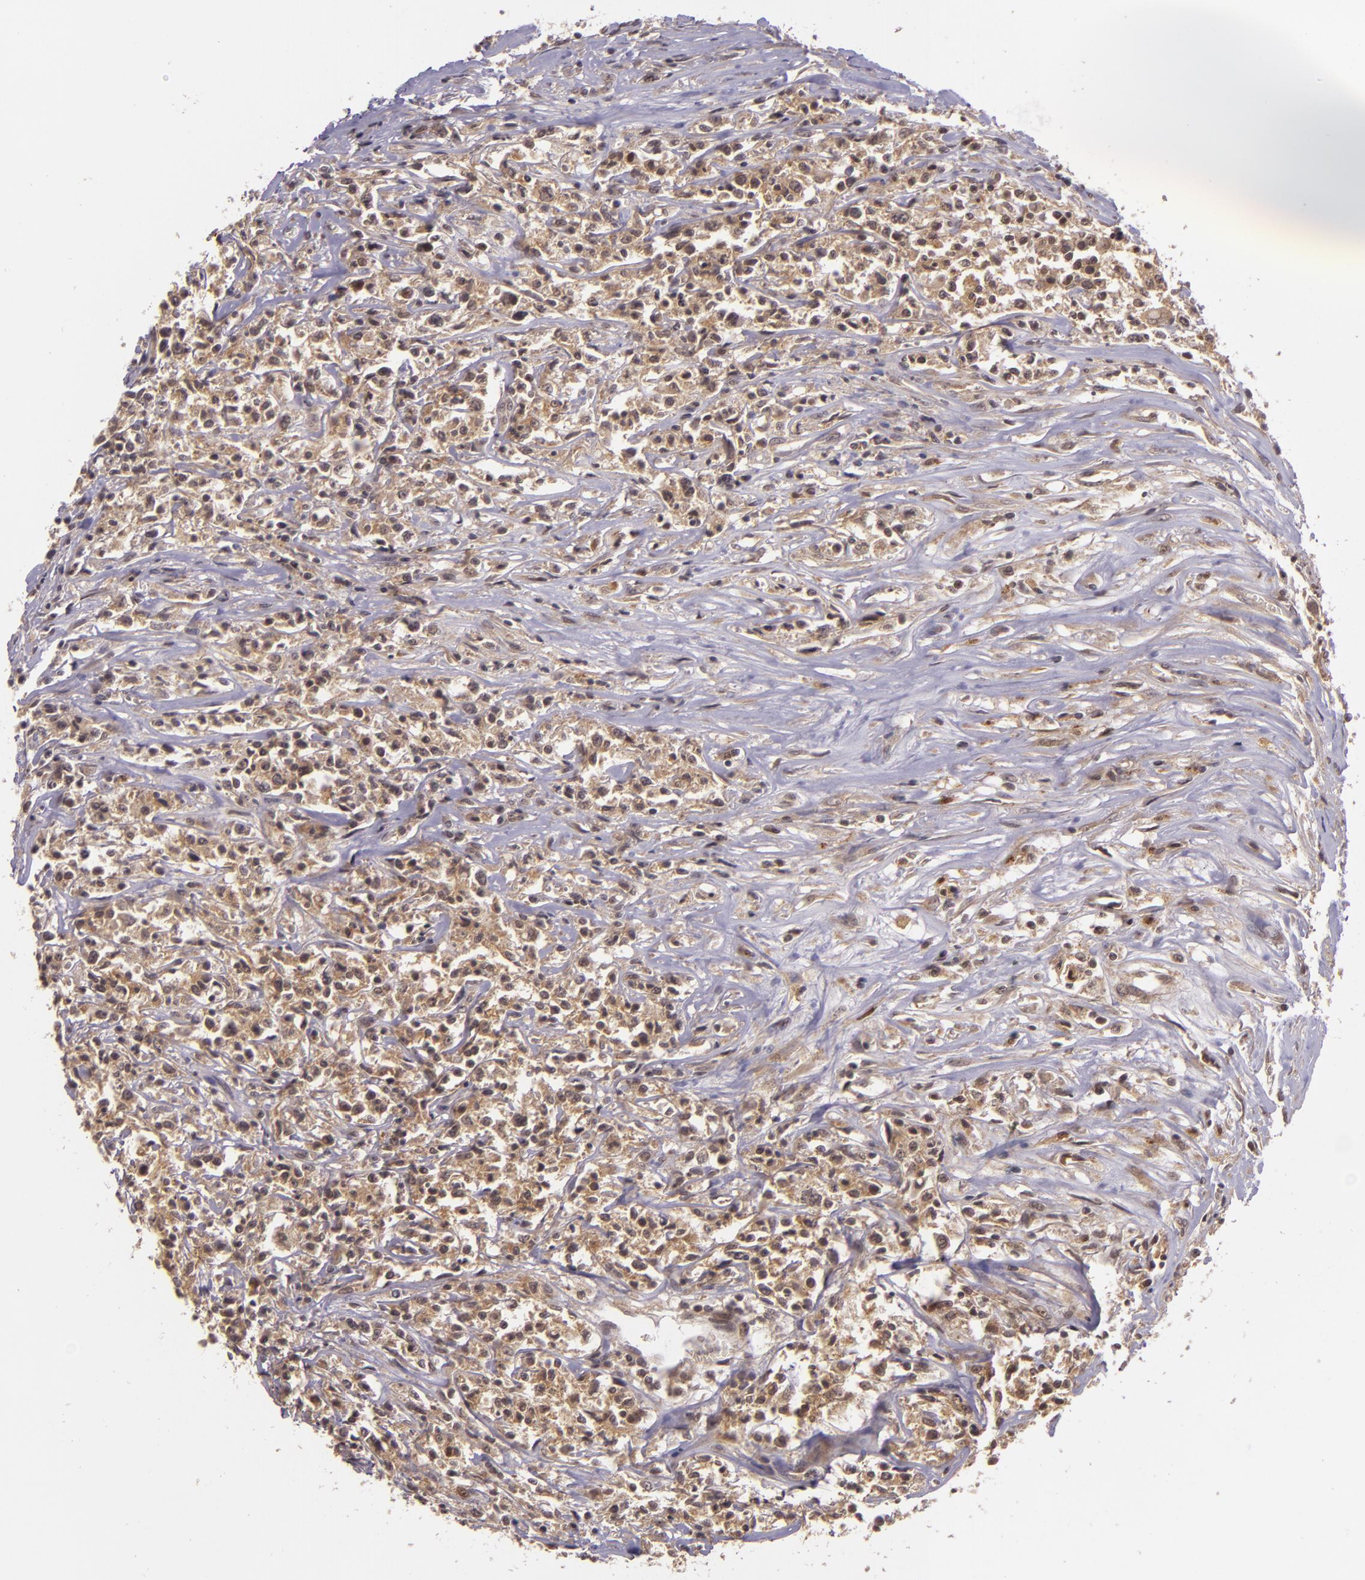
{"staining": {"intensity": "weak", "quantity": ">75%", "location": "cytoplasmic/membranous"}, "tissue": "lymphoma", "cell_type": "Tumor cells", "image_type": "cancer", "snomed": [{"axis": "morphology", "description": "Malignant lymphoma, non-Hodgkin's type, Low grade"}, {"axis": "topography", "description": "Small intestine"}], "caption": "Immunohistochemical staining of human lymphoma demonstrates low levels of weak cytoplasmic/membranous protein expression in about >75% of tumor cells.", "gene": "TXNRD2", "patient": {"sex": "female", "age": 59}}